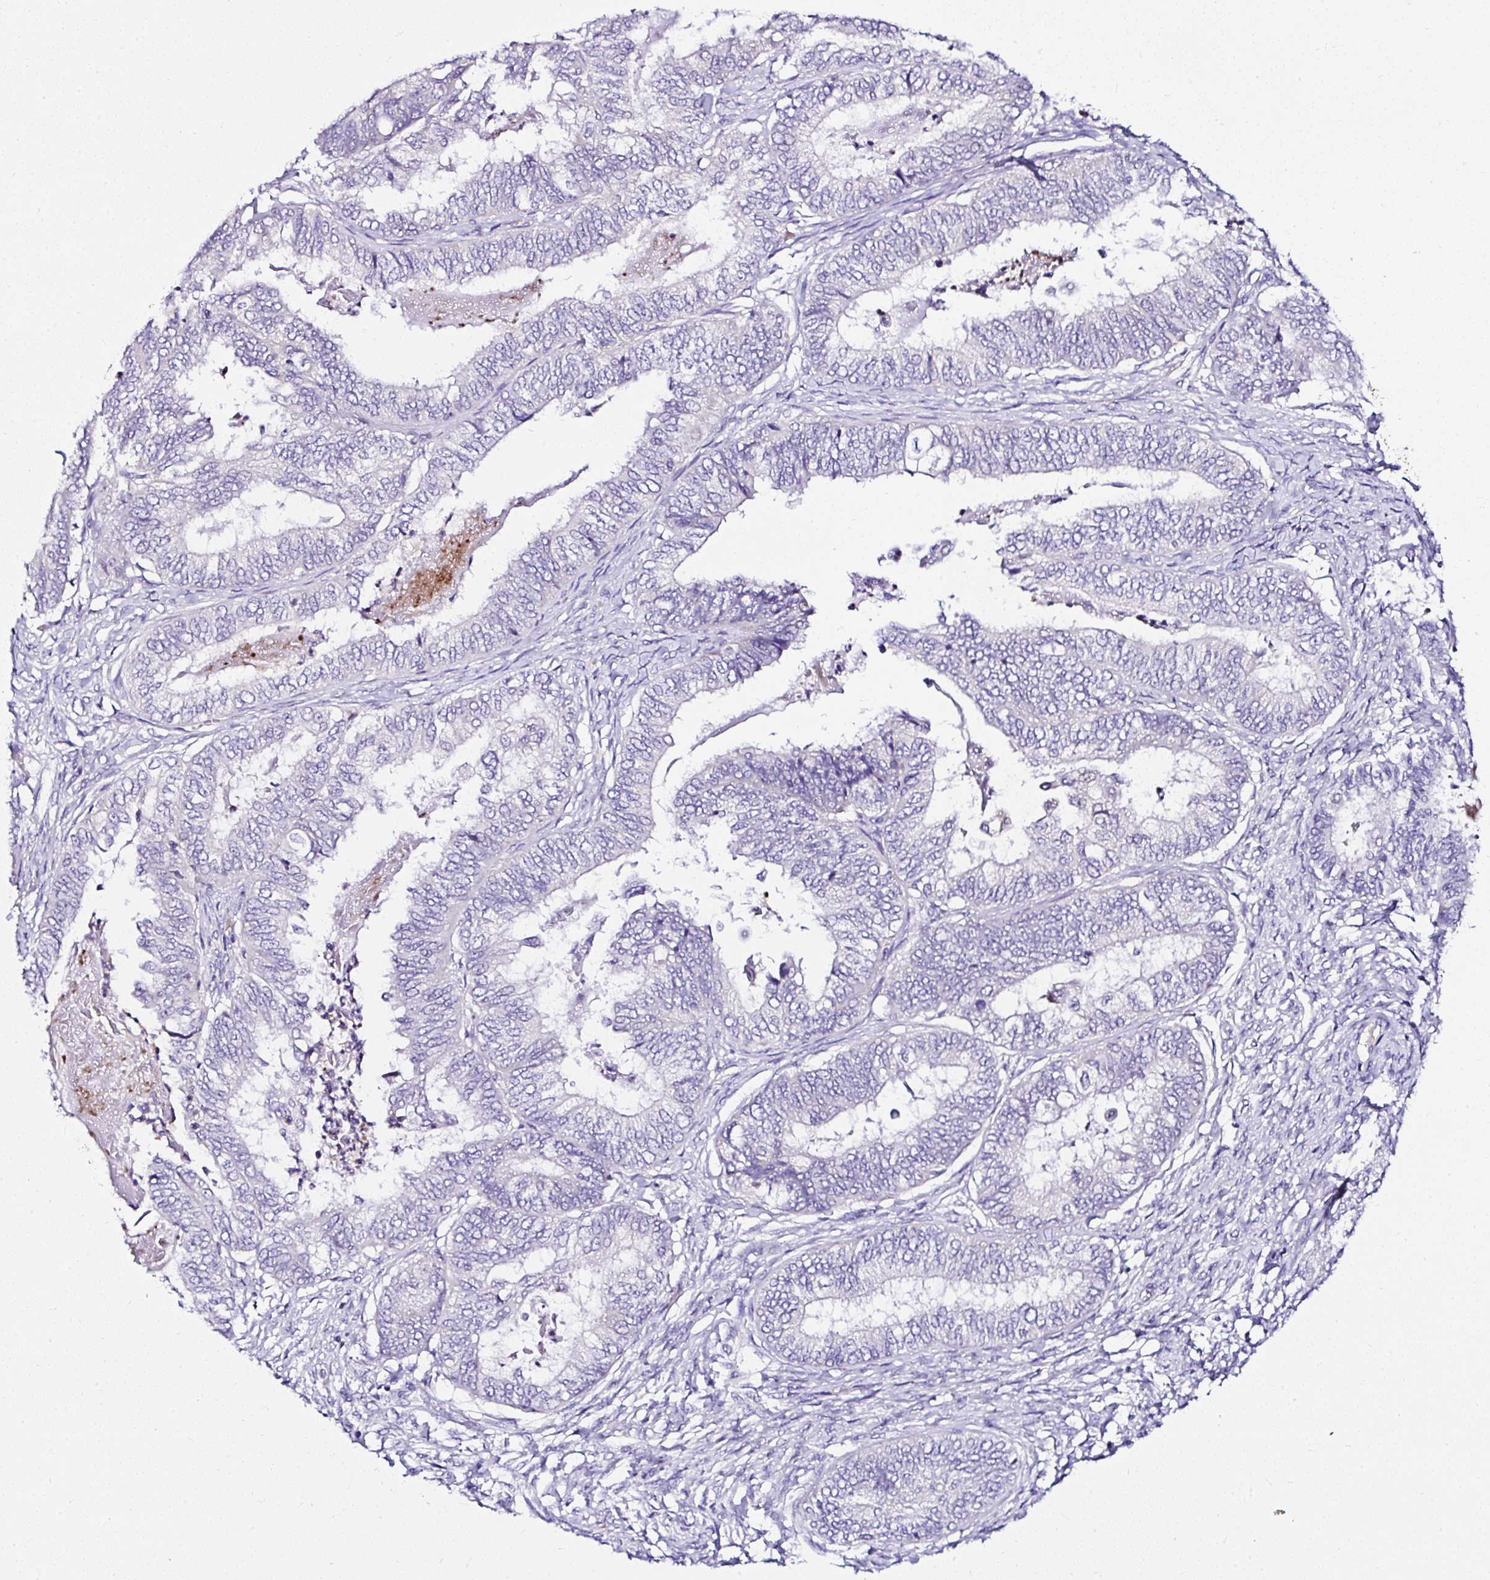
{"staining": {"intensity": "negative", "quantity": "none", "location": "none"}, "tissue": "ovarian cancer", "cell_type": "Tumor cells", "image_type": "cancer", "snomed": [{"axis": "morphology", "description": "Carcinoma, endometroid"}, {"axis": "topography", "description": "Ovary"}], "caption": "High magnification brightfield microscopy of ovarian endometroid carcinoma stained with DAB (brown) and counterstained with hematoxylin (blue): tumor cells show no significant positivity. Brightfield microscopy of IHC stained with DAB (brown) and hematoxylin (blue), captured at high magnification.", "gene": "DEPDC5", "patient": {"sex": "female", "age": 70}}